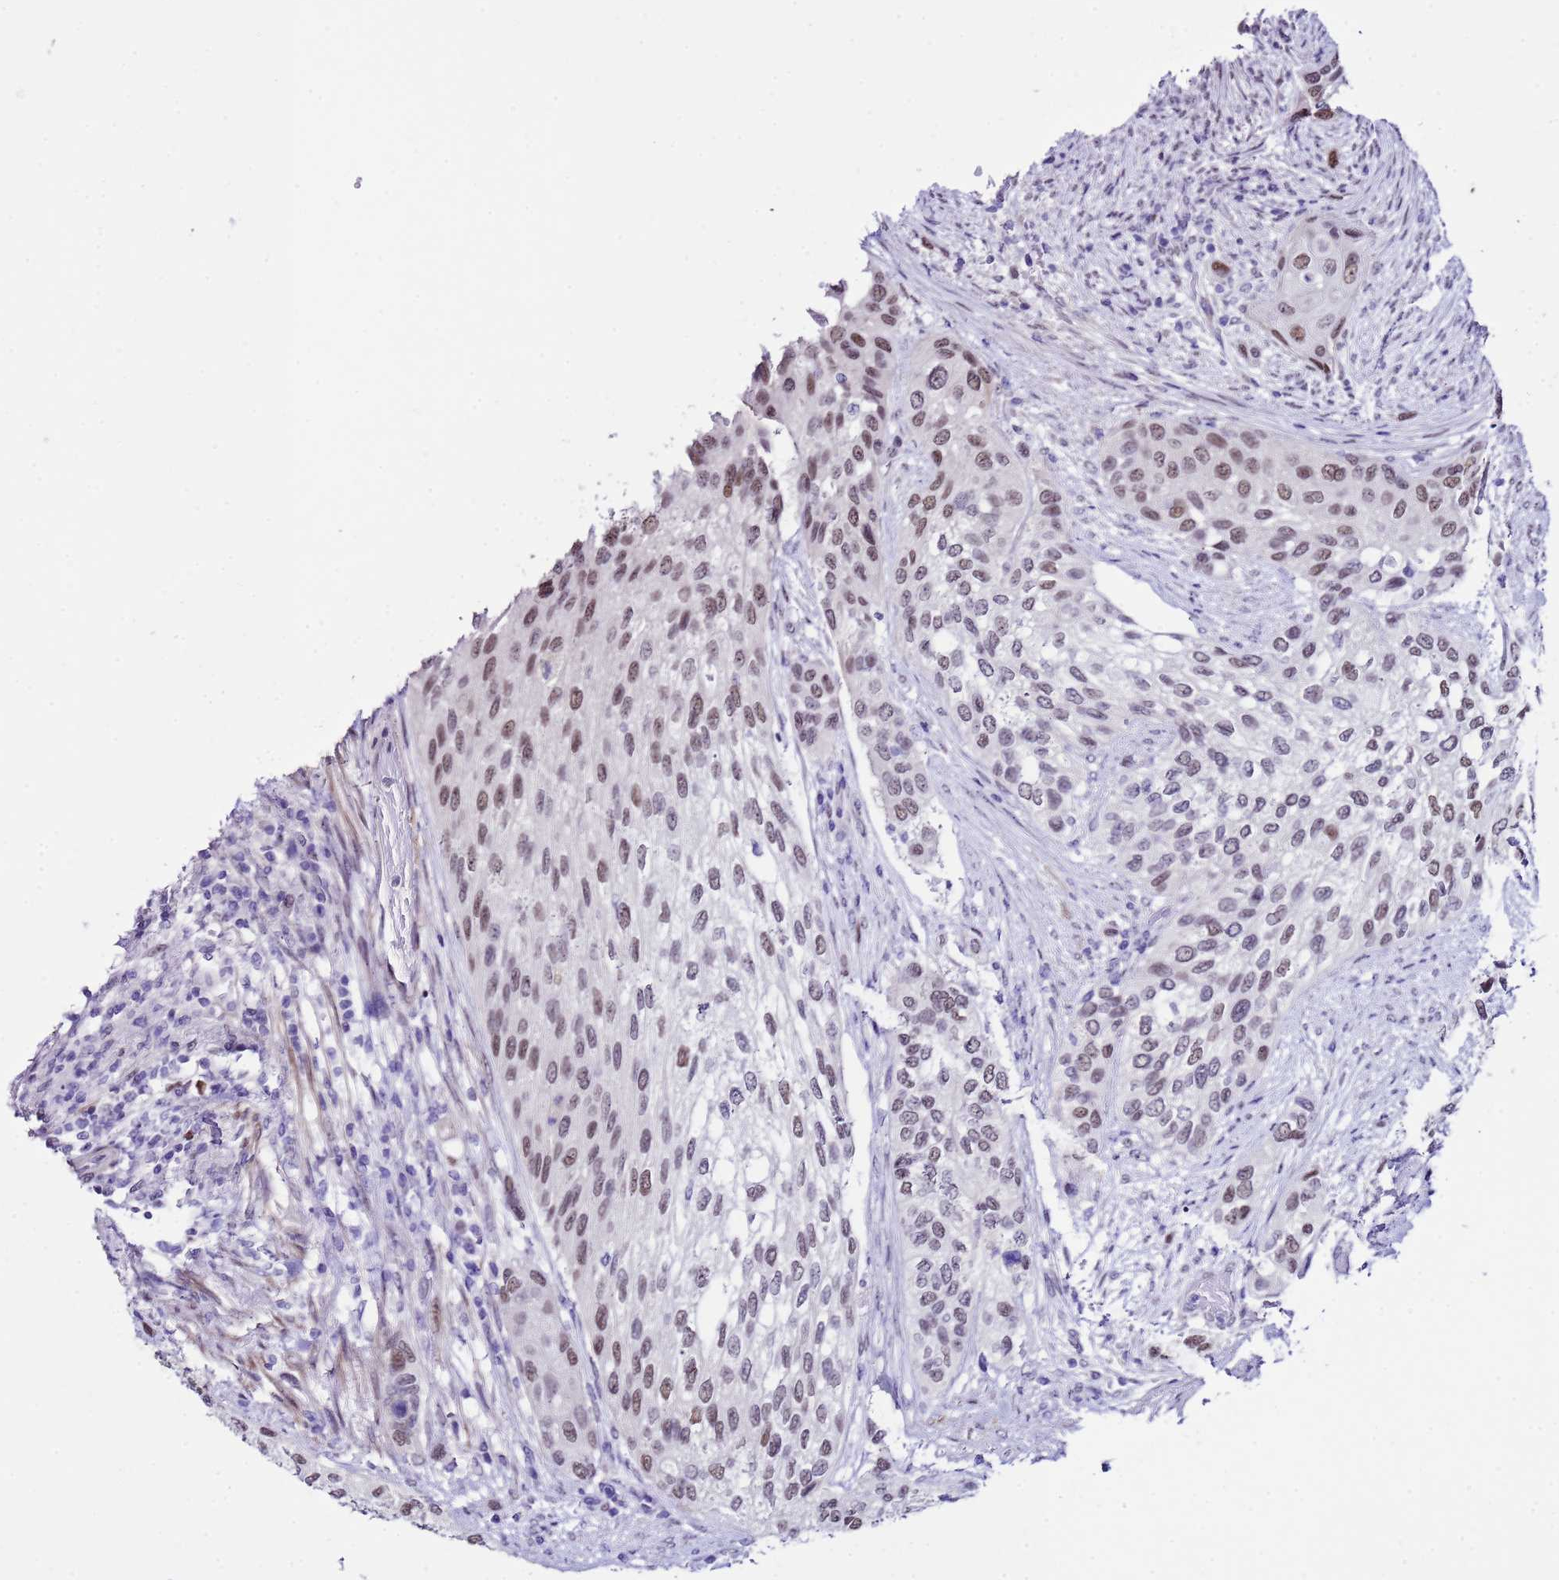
{"staining": {"intensity": "moderate", "quantity": ">75%", "location": "nuclear"}, "tissue": "urothelial cancer", "cell_type": "Tumor cells", "image_type": "cancer", "snomed": [{"axis": "morphology", "description": "Normal tissue, NOS"}, {"axis": "morphology", "description": "Urothelial carcinoma, High grade"}, {"axis": "topography", "description": "Vascular tissue"}, {"axis": "topography", "description": "Urinary bladder"}], "caption": "A medium amount of moderate nuclear staining is identified in approximately >75% of tumor cells in urothelial cancer tissue. (IHC, brightfield microscopy, high magnification).", "gene": "BCL7A", "patient": {"sex": "female", "age": 56}}